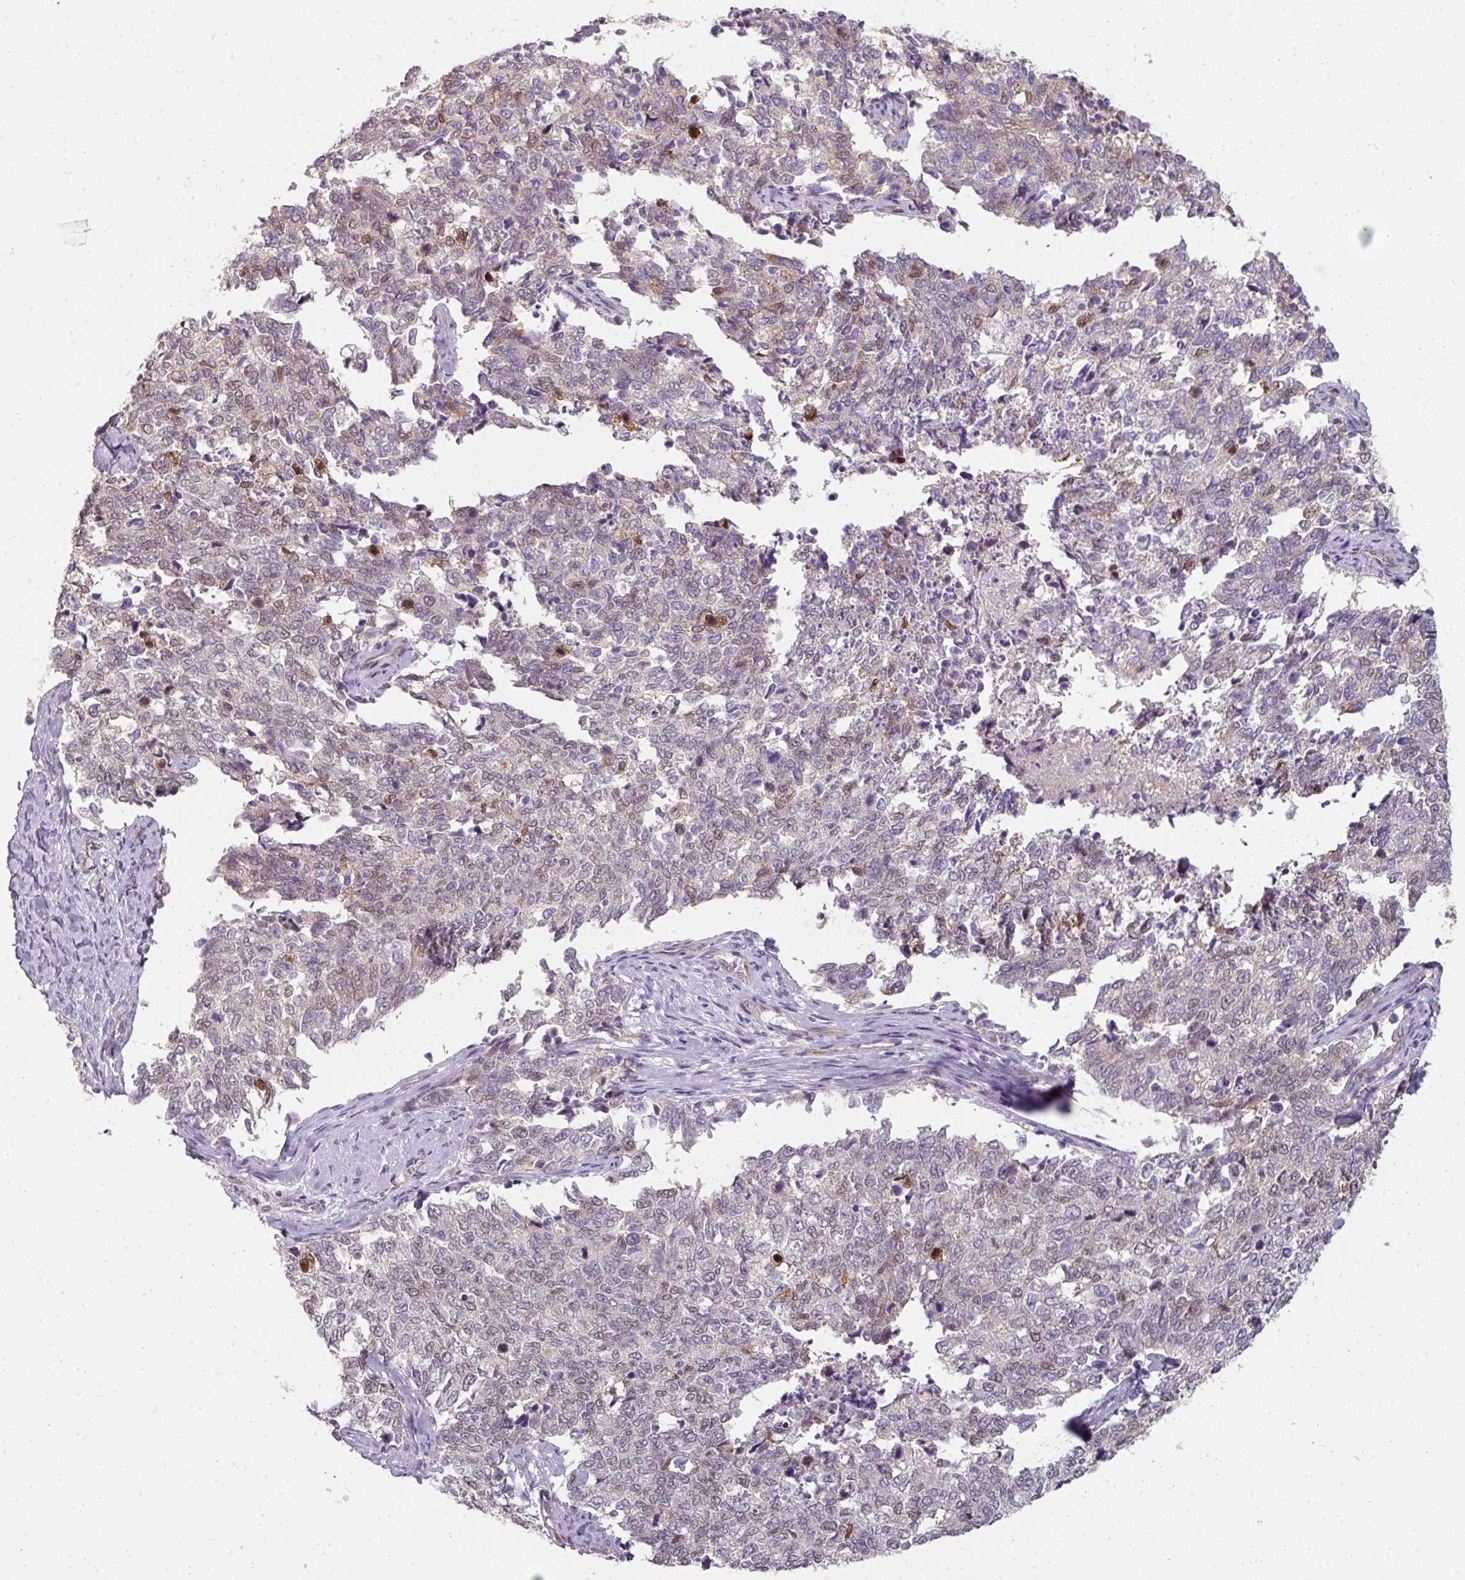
{"staining": {"intensity": "weak", "quantity": "<25%", "location": "nuclear"}, "tissue": "cervical cancer", "cell_type": "Tumor cells", "image_type": "cancer", "snomed": [{"axis": "morphology", "description": "Squamous cell carcinoma, NOS"}, {"axis": "topography", "description": "Cervix"}], "caption": "High magnification brightfield microscopy of squamous cell carcinoma (cervical) stained with DAB (brown) and counterstained with hematoxylin (blue): tumor cells show no significant positivity.", "gene": "C19orf33", "patient": {"sex": "female", "age": 63}}